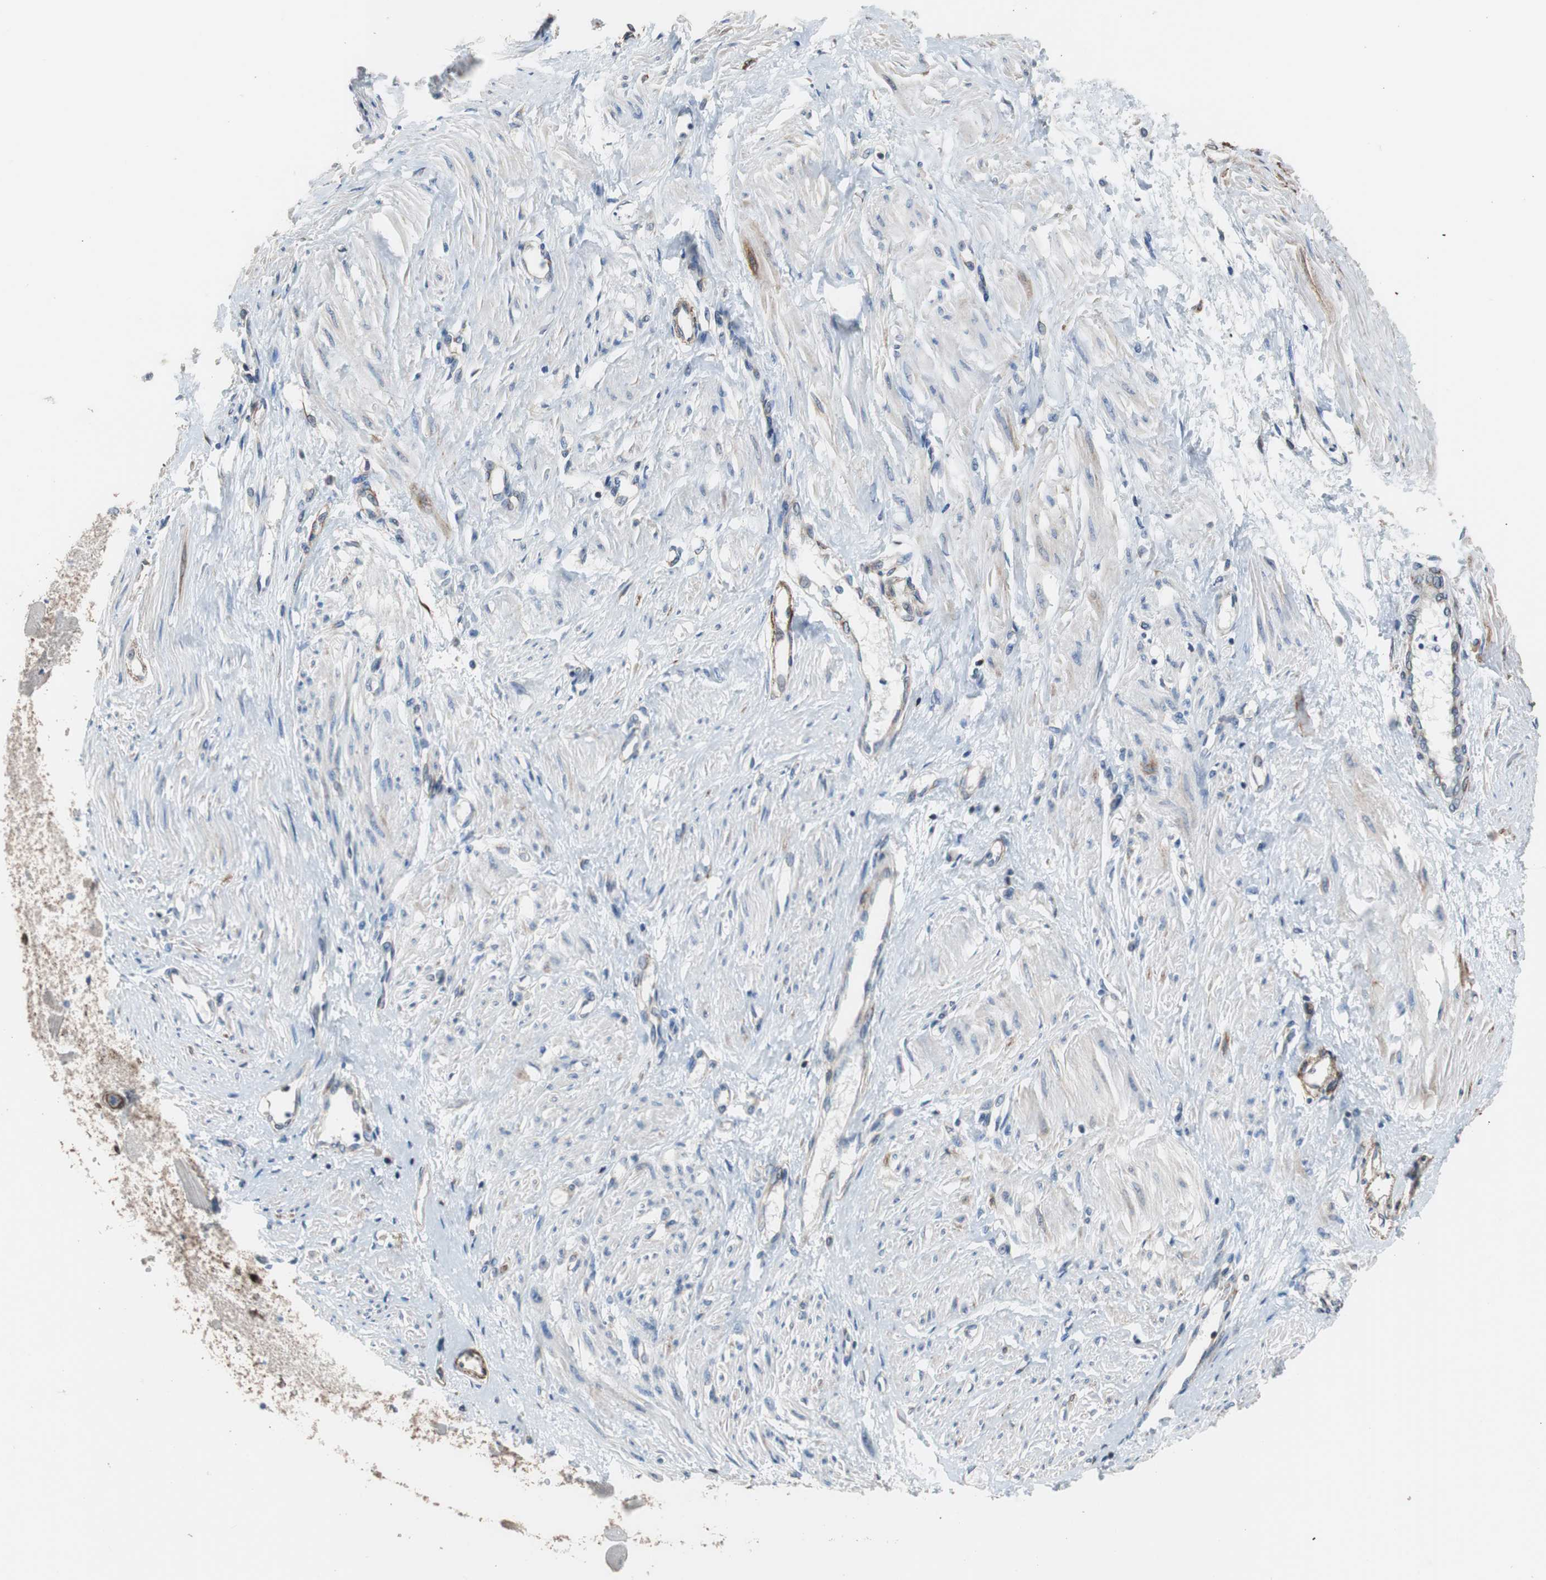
{"staining": {"intensity": "strong", "quantity": ">75%", "location": "cytoplasmic/membranous"}, "tissue": "smooth muscle", "cell_type": "Smooth muscle cells", "image_type": "normal", "snomed": [{"axis": "morphology", "description": "Normal tissue, NOS"}, {"axis": "topography", "description": "Smooth muscle"}, {"axis": "topography", "description": "Uterus"}], "caption": "Immunohistochemical staining of normal smooth muscle shows strong cytoplasmic/membranous protein staining in approximately >75% of smooth muscle cells.", "gene": "PBXIP1", "patient": {"sex": "female", "age": 39}}